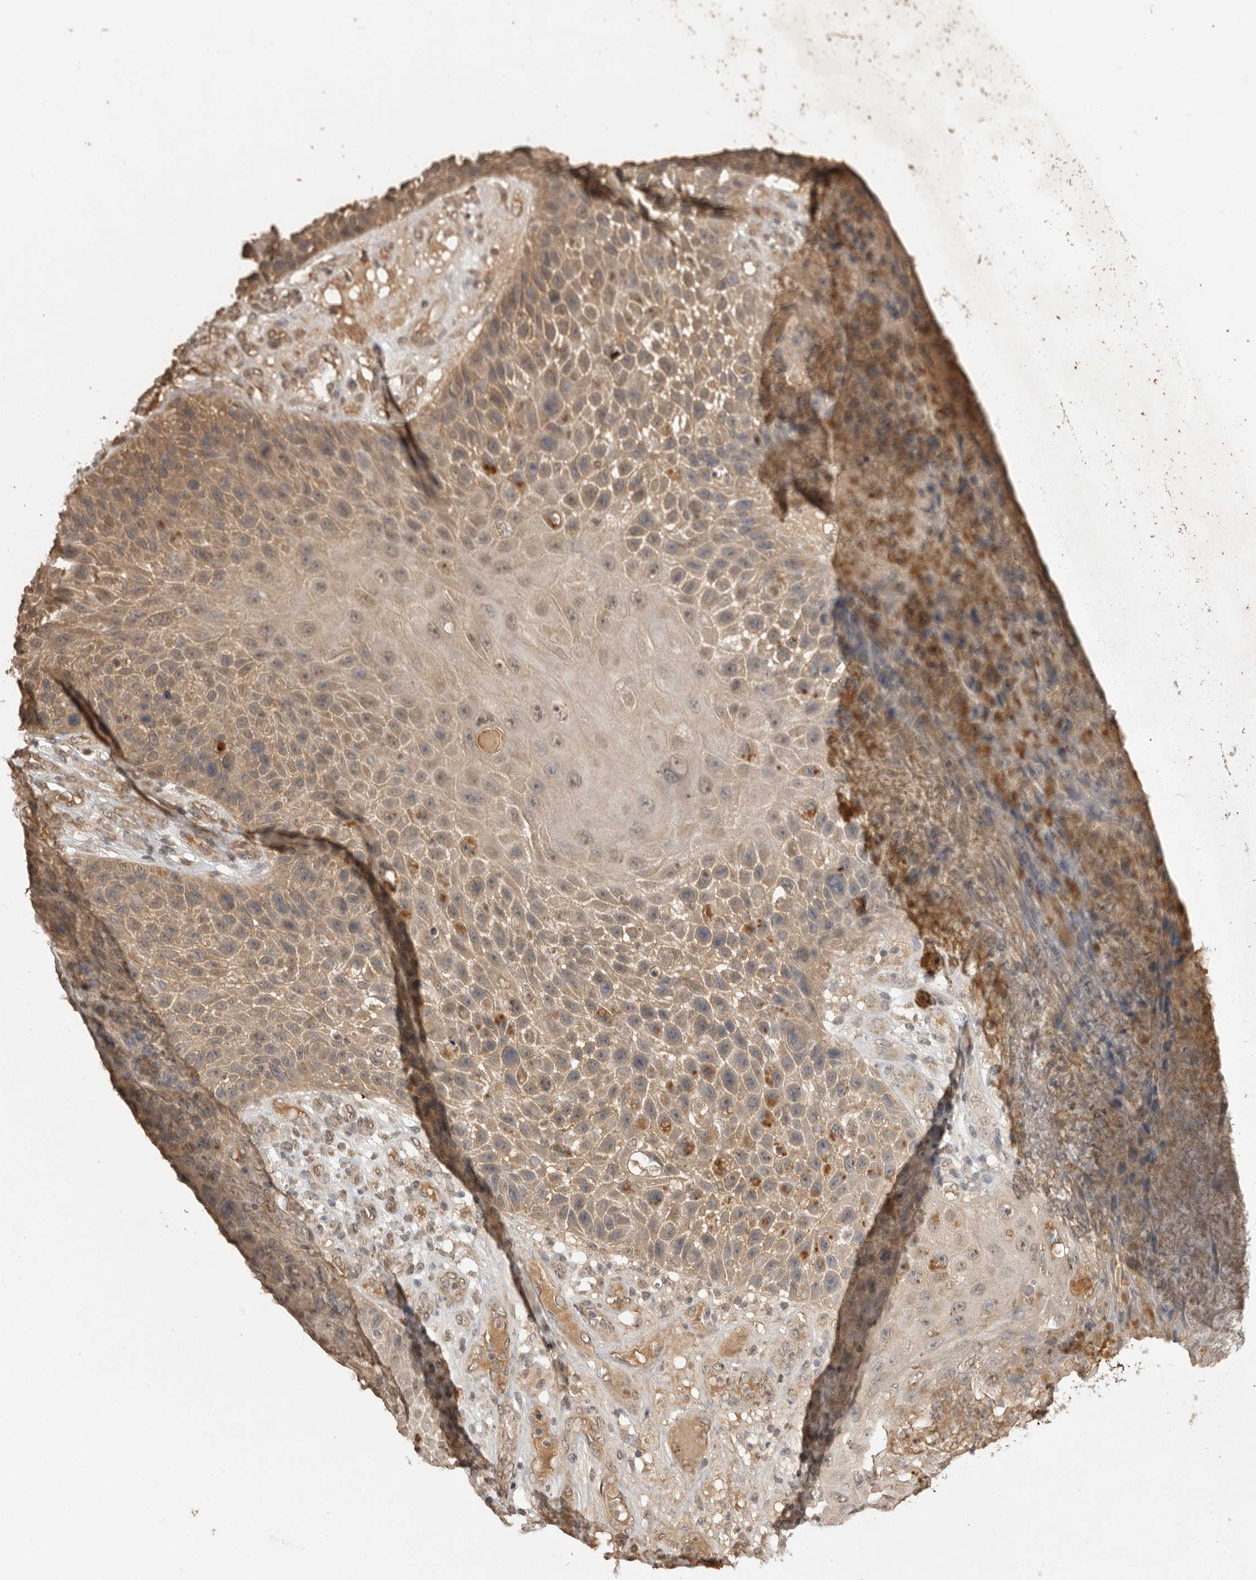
{"staining": {"intensity": "weak", "quantity": ">75%", "location": "cytoplasmic/membranous"}, "tissue": "skin cancer", "cell_type": "Tumor cells", "image_type": "cancer", "snomed": [{"axis": "morphology", "description": "Squamous cell carcinoma, NOS"}, {"axis": "topography", "description": "Skin"}], "caption": "High-power microscopy captured an immunohistochemistry (IHC) micrograph of skin cancer, revealing weak cytoplasmic/membranous staining in approximately >75% of tumor cells.", "gene": "JAG2", "patient": {"sex": "female", "age": 88}}